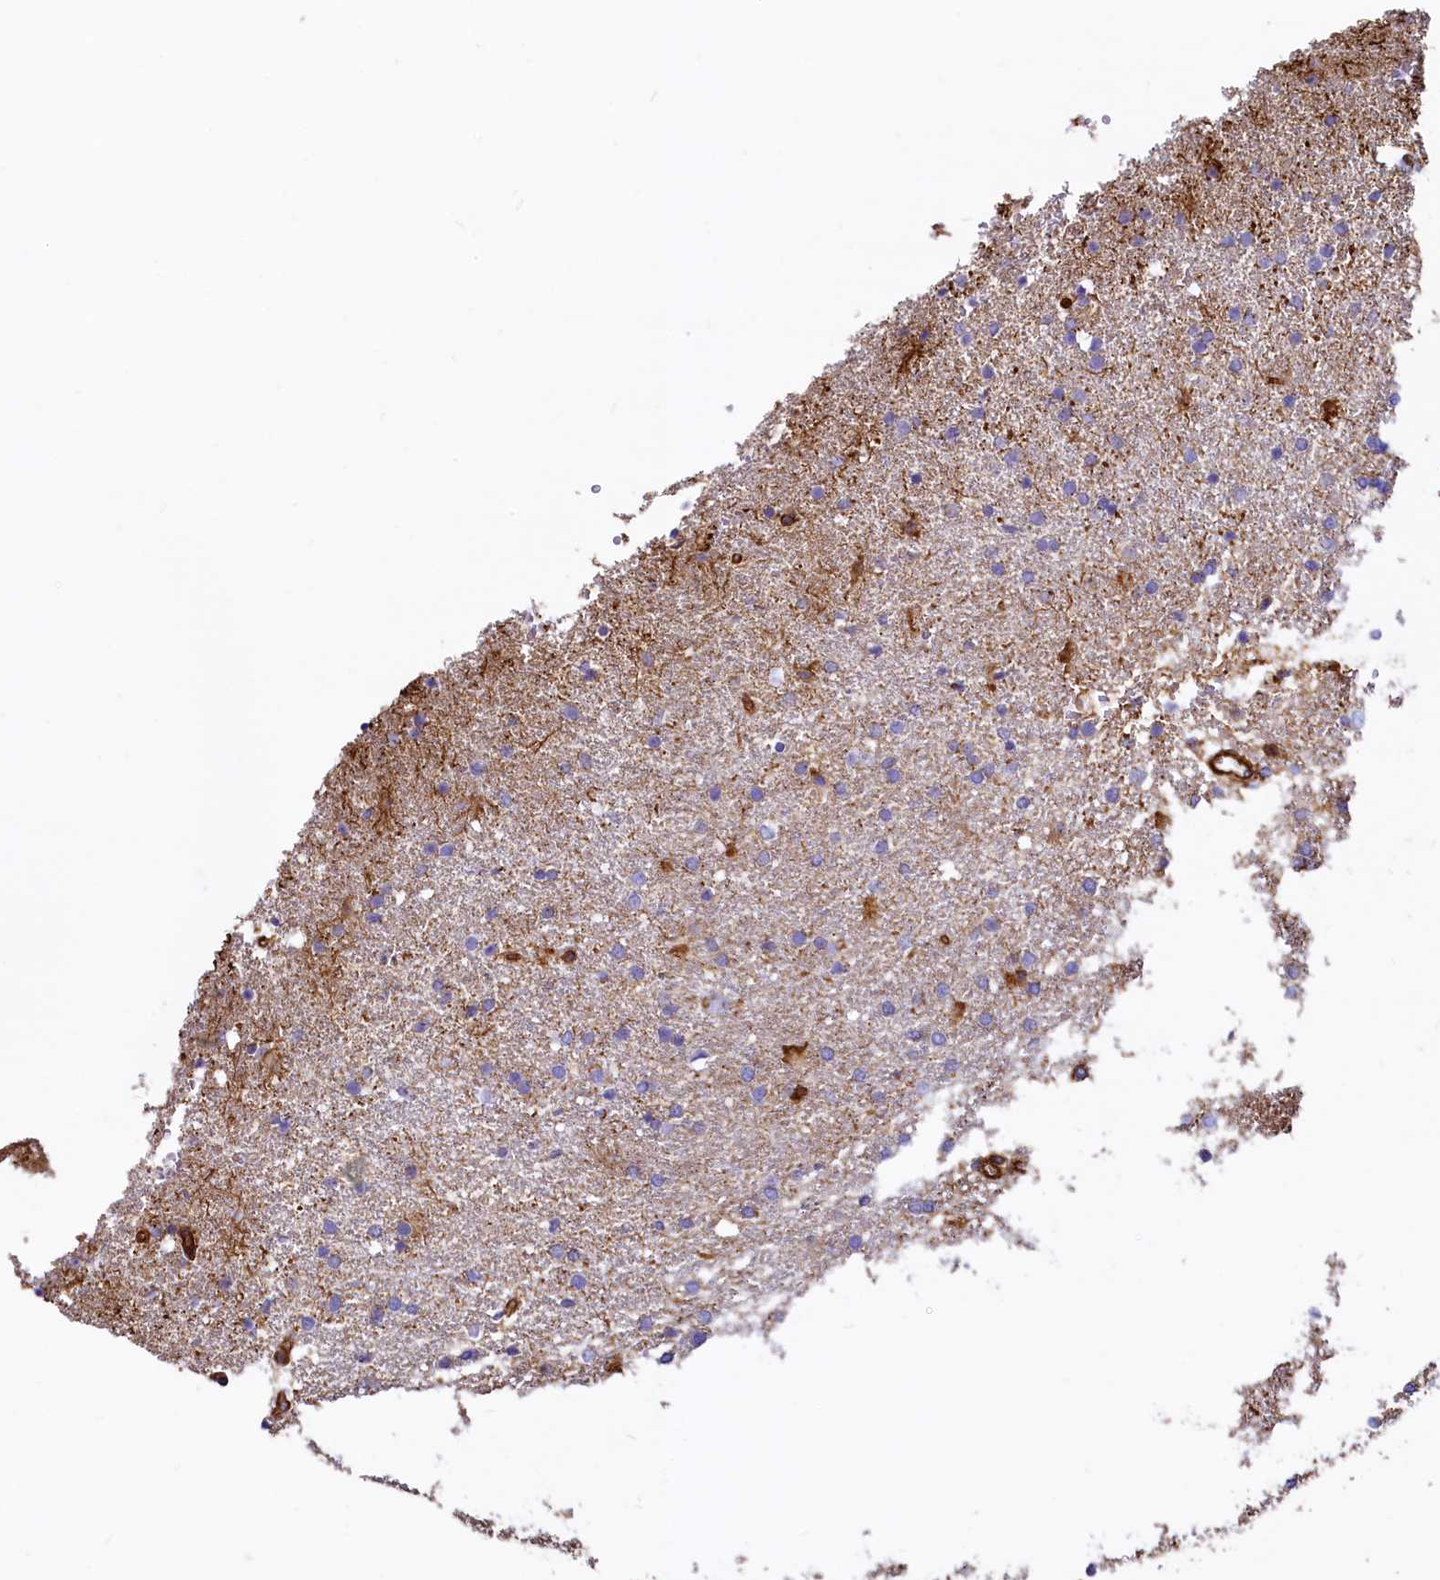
{"staining": {"intensity": "negative", "quantity": "none", "location": "none"}, "tissue": "glioma", "cell_type": "Tumor cells", "image_type": "cancer", "snomed": [{"axis": "morphology", "description": "Glioma, malignant, High grade"}, {"axis": "topography", "description": "Brain"}], "caption": "Protein analysis of malignant glioma (high-grade) exhibits no significant positivity in tumor cells. (Brightfield microscopy of DAB (3,3'-diaminobenzidine) immunohistochemistry at high magnification).", "gene": "THBS1", "patient": {"sex": "male", "age": 72}}